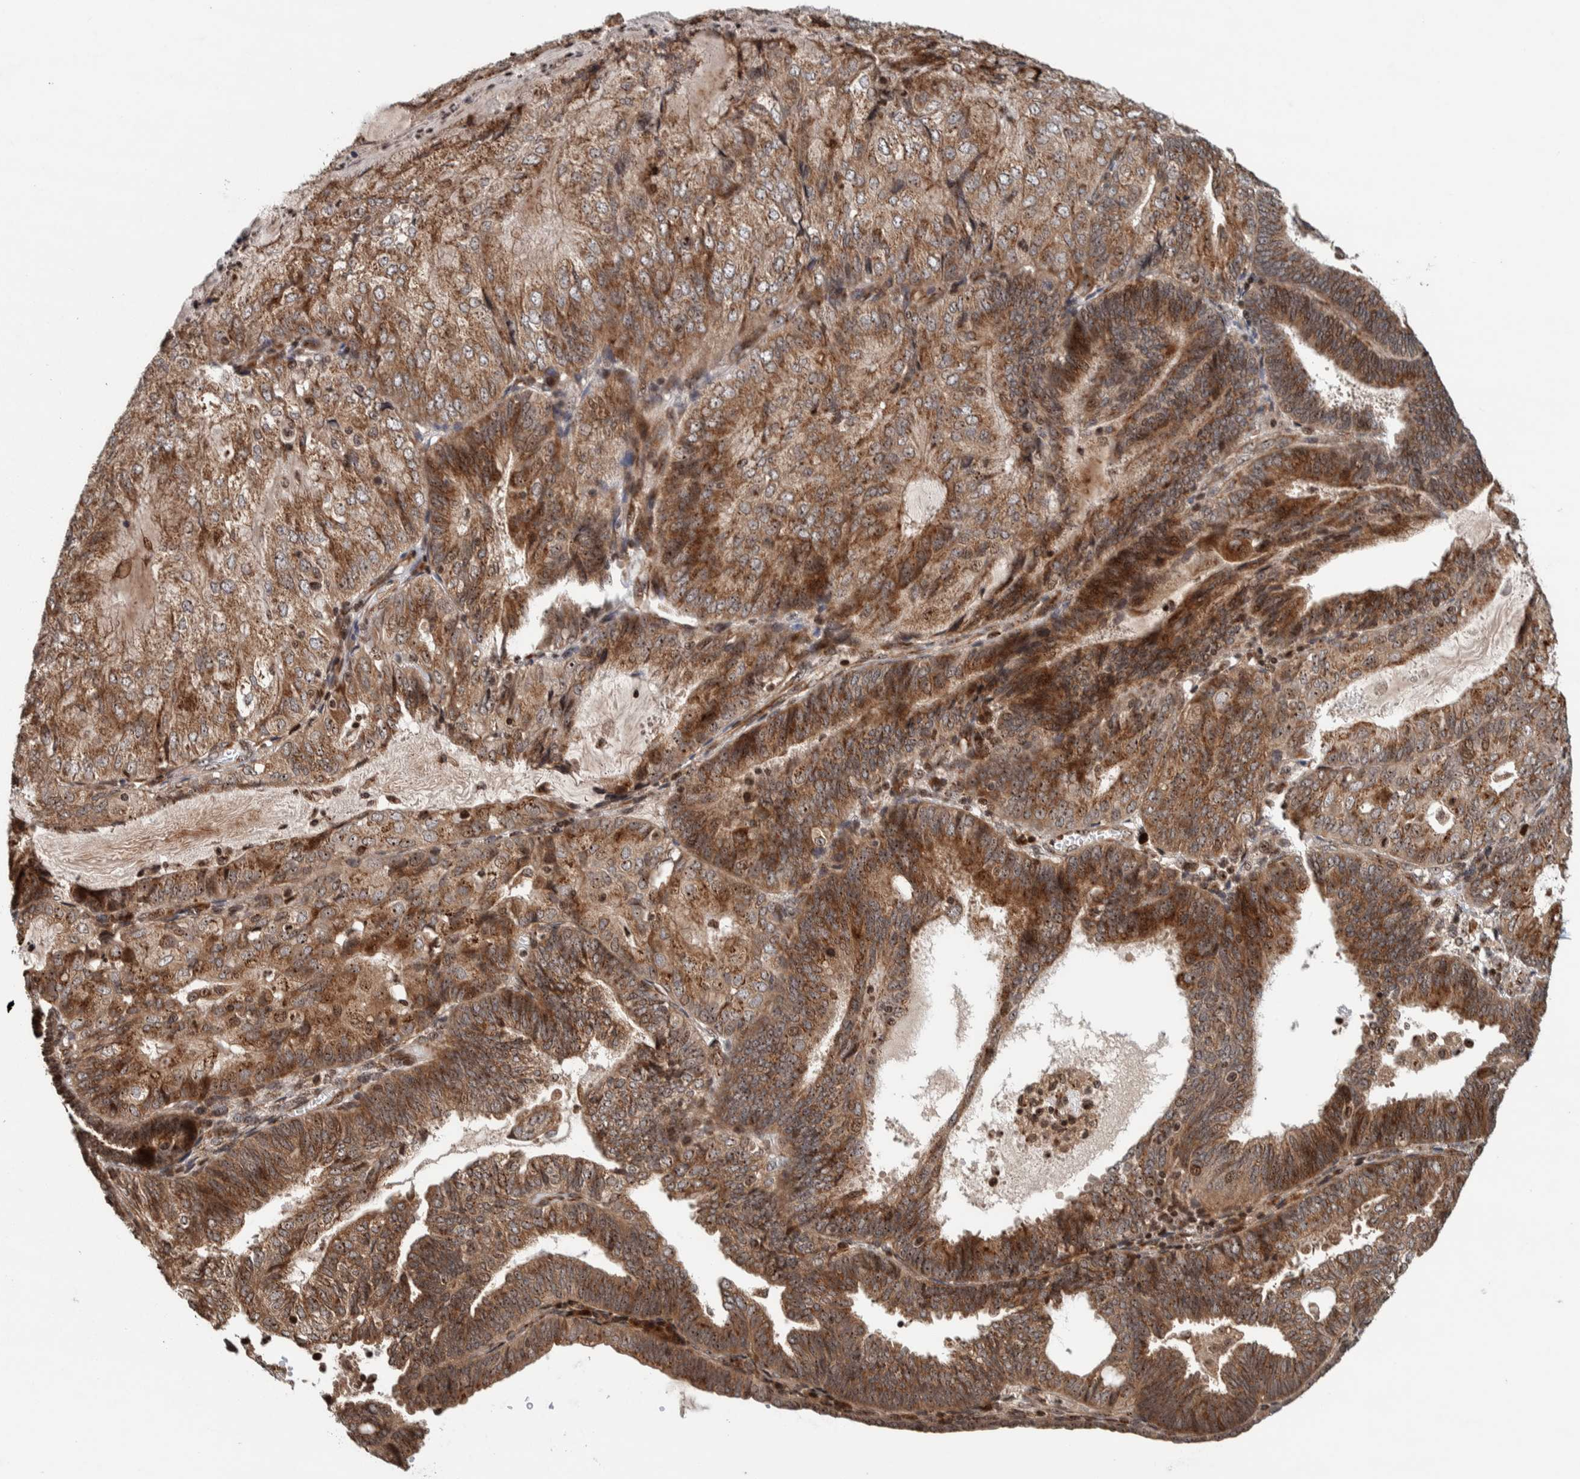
{"staining": {"intensity": "strong", "quantity": "25%-75%", "location": "cytoplasmic/membranous,nuclear"}, "tissue": "endometrial cancer", "cell_type": "Tumor cells", "image_type": "cancer", "snomed": [{"axis": "morphology", "description": "Adenocarcinoma, NOS"}, {"axis": "topography", "description": "Endometrium"}], "caption": "Brown immunohistochemical staining in endometrial adenocarcinoma displays strong cytoplasmic/membranous and nuclear staining in about 25%-75% of tumor cells.", "gene": "CCDC182", "patient": {"sex": "female", "age": 81}}